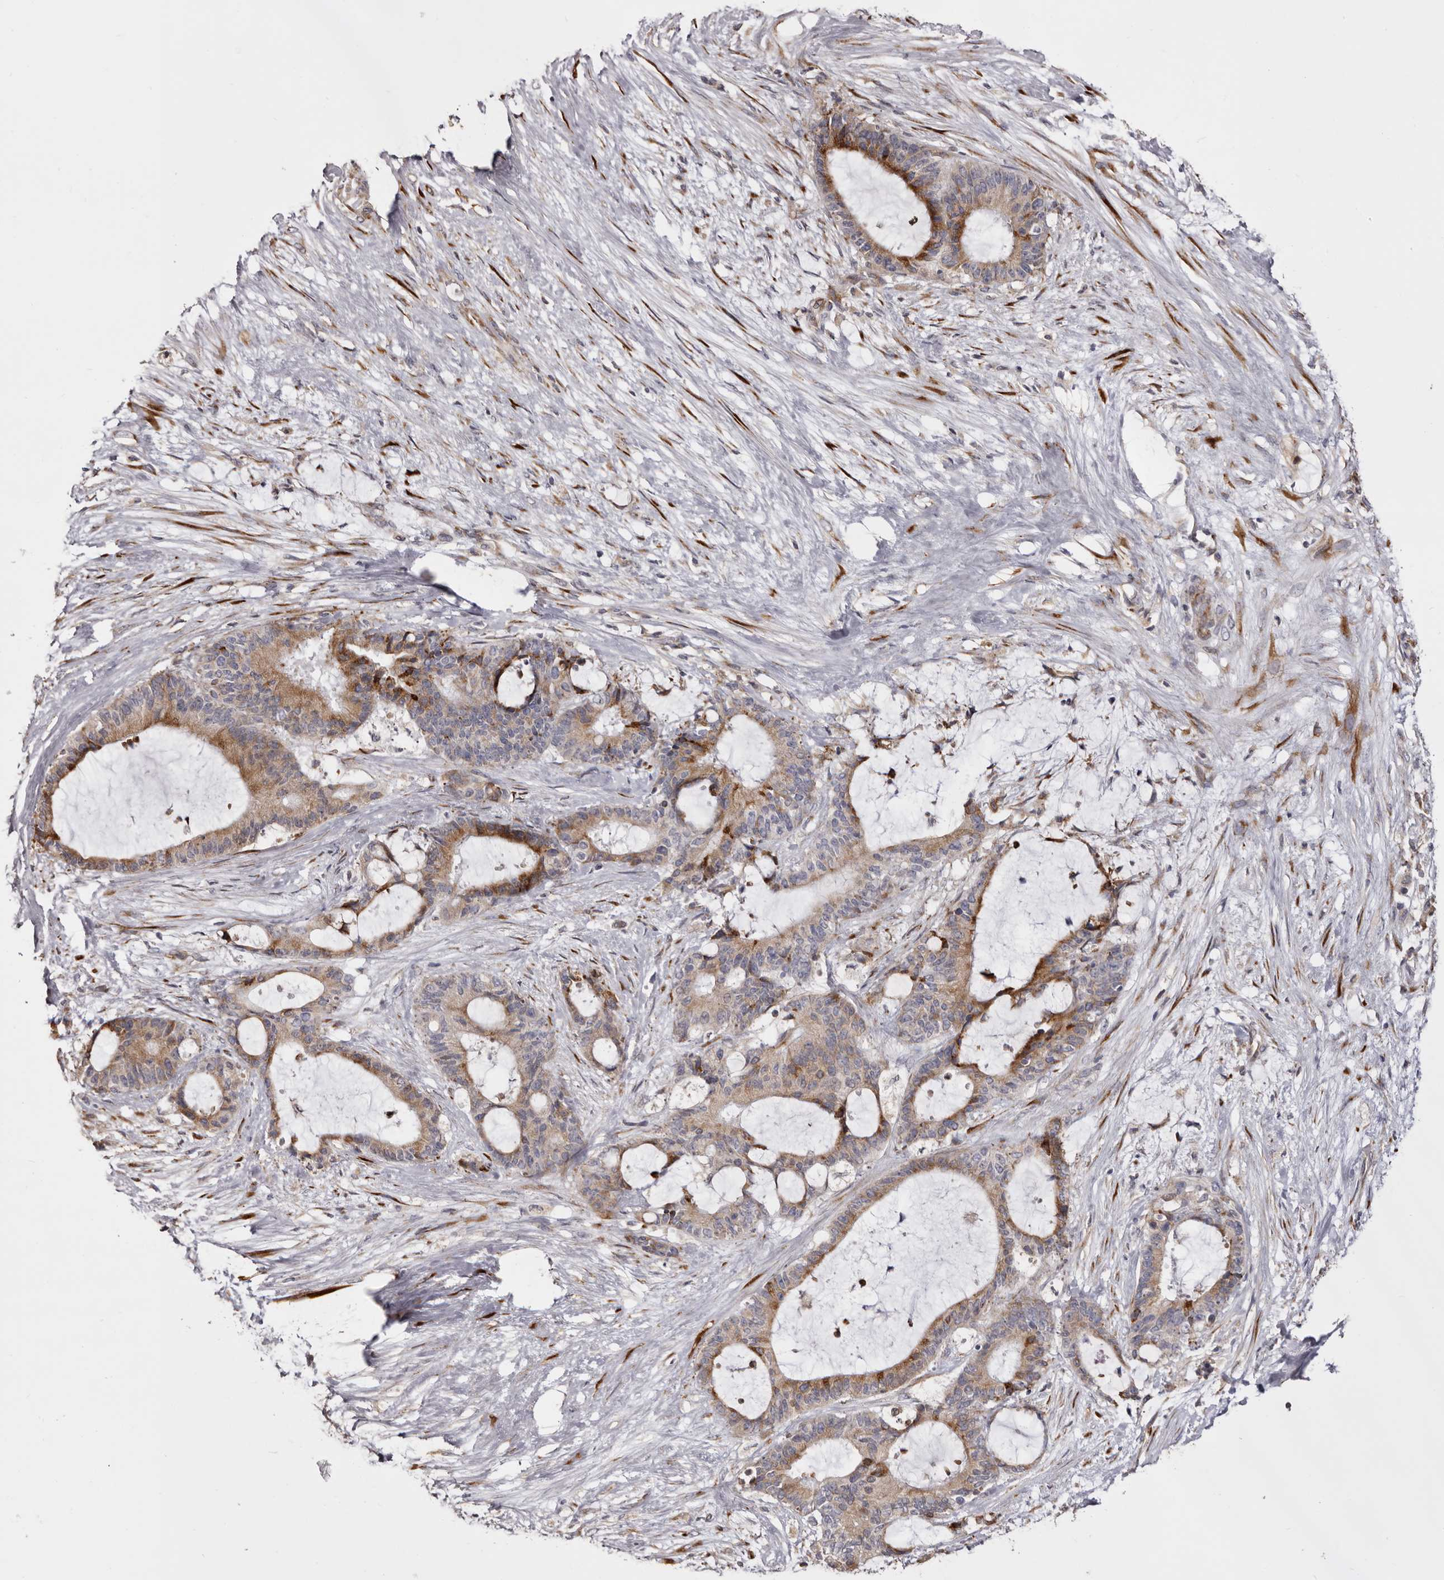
{"staining": {"intensity": "moderate", "quantity": ">75%", "location": "cytoplasmic/membranous"}, "tissue": "liver cancer", "cell_type": "Tumor cells", "image_type": "cancer", "snomed": [{"axis": "morphology", "description": "Normal tissue, NOS"}, {"axis": "morphology", "description": "Cholangiocarcinoma"}, {"axis": "topography", "description": "Liver"}, {"axis": "topography", "description": "Peripheral nerve tissue"}], "caption": "DAB (3,3'-diaminobenzidine) immunohistochemical staining of cholangiocarcinoma (liver) shows moderate cytoplasmic/membranous protein positivity in about >75% of tumor cells. The protein of interest is stained brown, and the nuclei are stained in blue (DAB (3,3'-diaminobenzidine) IHC with brightfield microscopy, high magnification).", "gene": "PIGX", "patient": {"sex": "female", "age": 73}}